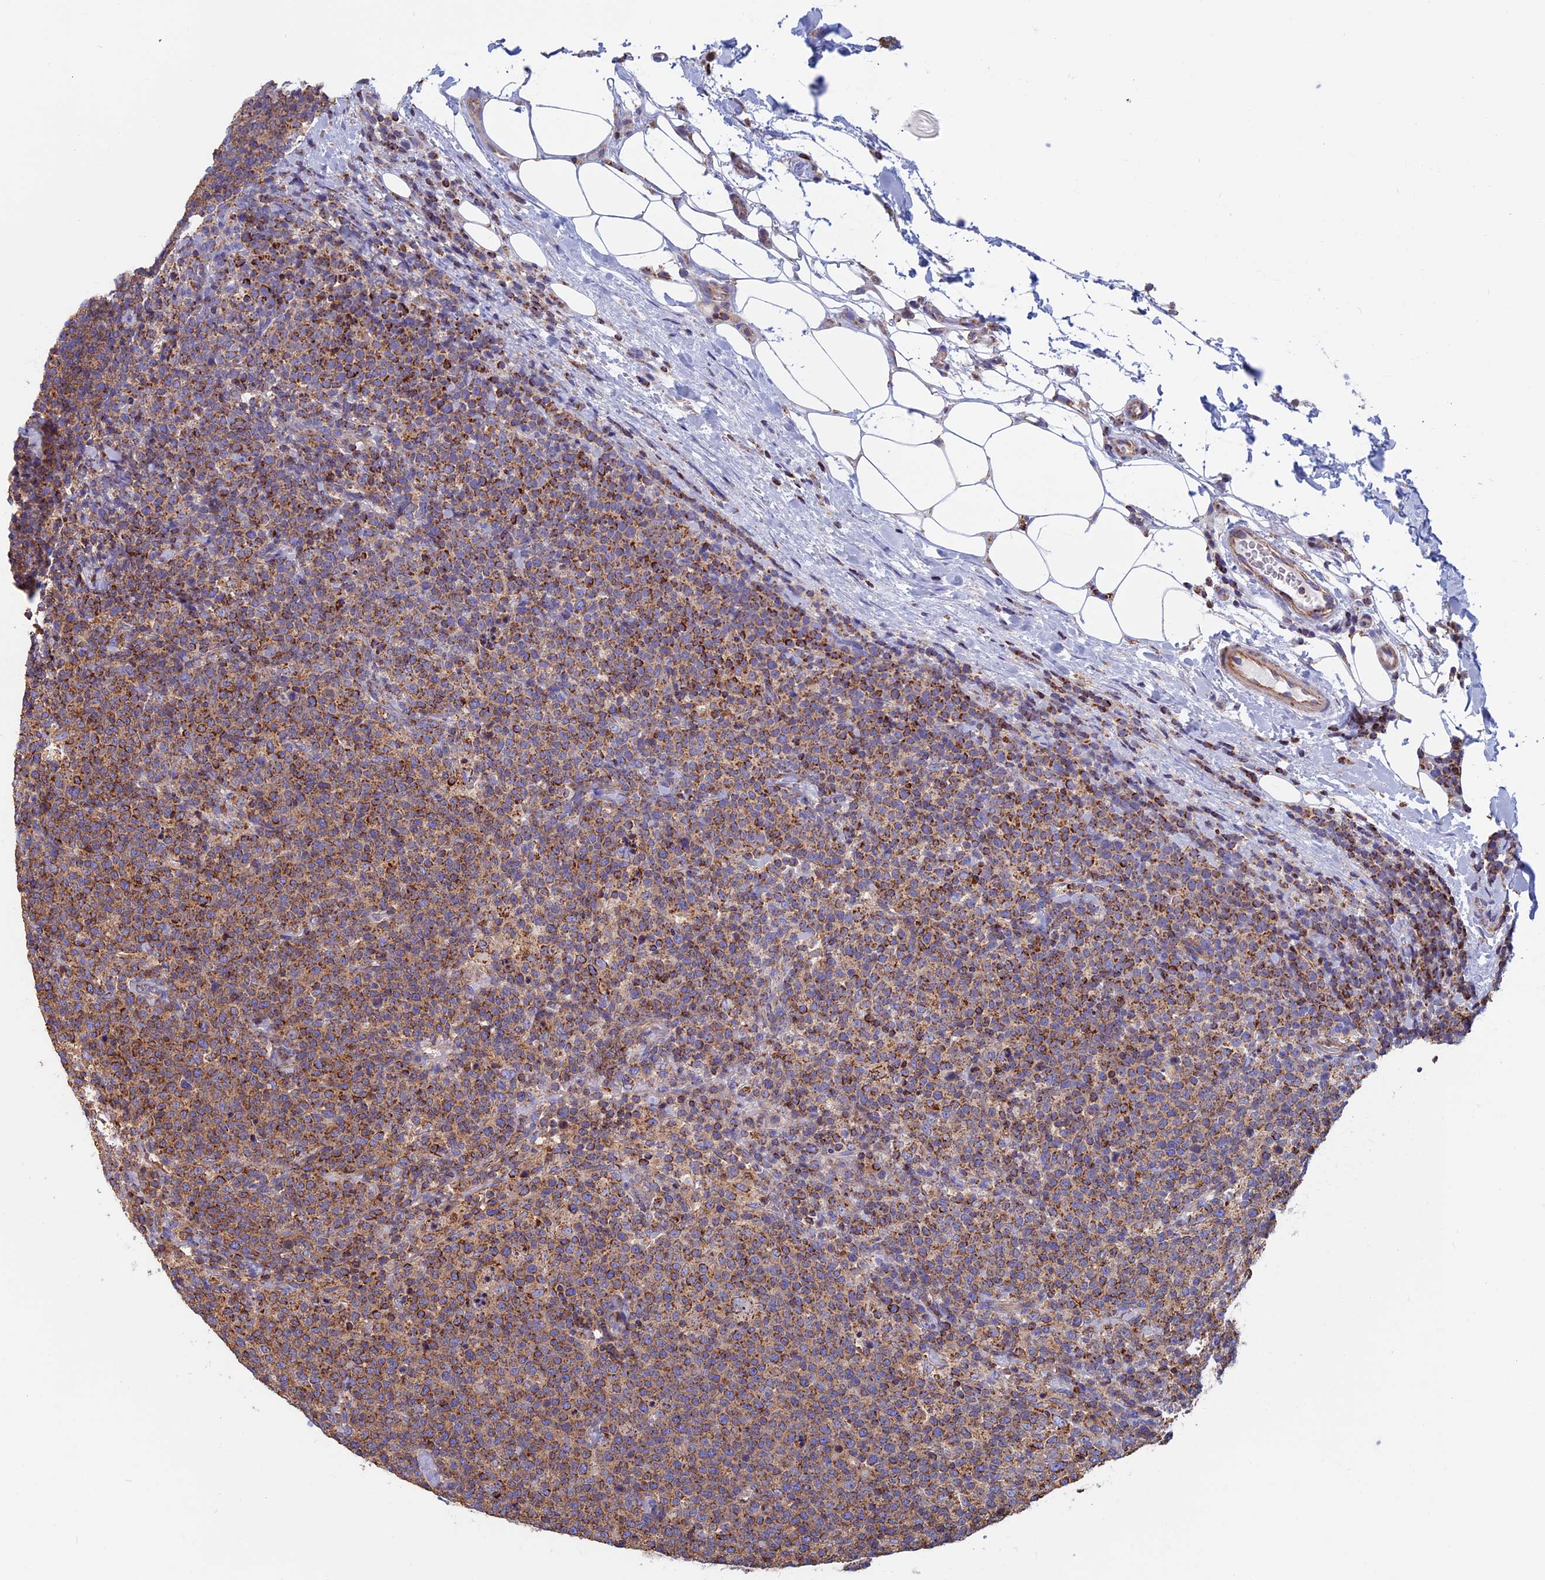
{"staining": {"intensity": "moderate", "quantity": ">75%", "location": "cytoplasmic/membranous"}, "tissue": "lymphoma", "cell_type": "Tumor cells", "image_type": "cancer", "snomed": [{"axis": "morphology", "description": "Malignant lymphoma, non-Hodgkin's type, High grade"}, {"axis": "topography", "description": "Lymph node"}], "caption": "Protein expression analysis of lymphoma shows moderate cytoplasmic/membranous positivity in approximately >75% of tumor cells. (DAB IHC with brightfield microscopy, high magnification).", "gene": "HSD17B8", "patient": {"sex": "male", "age": 61}}